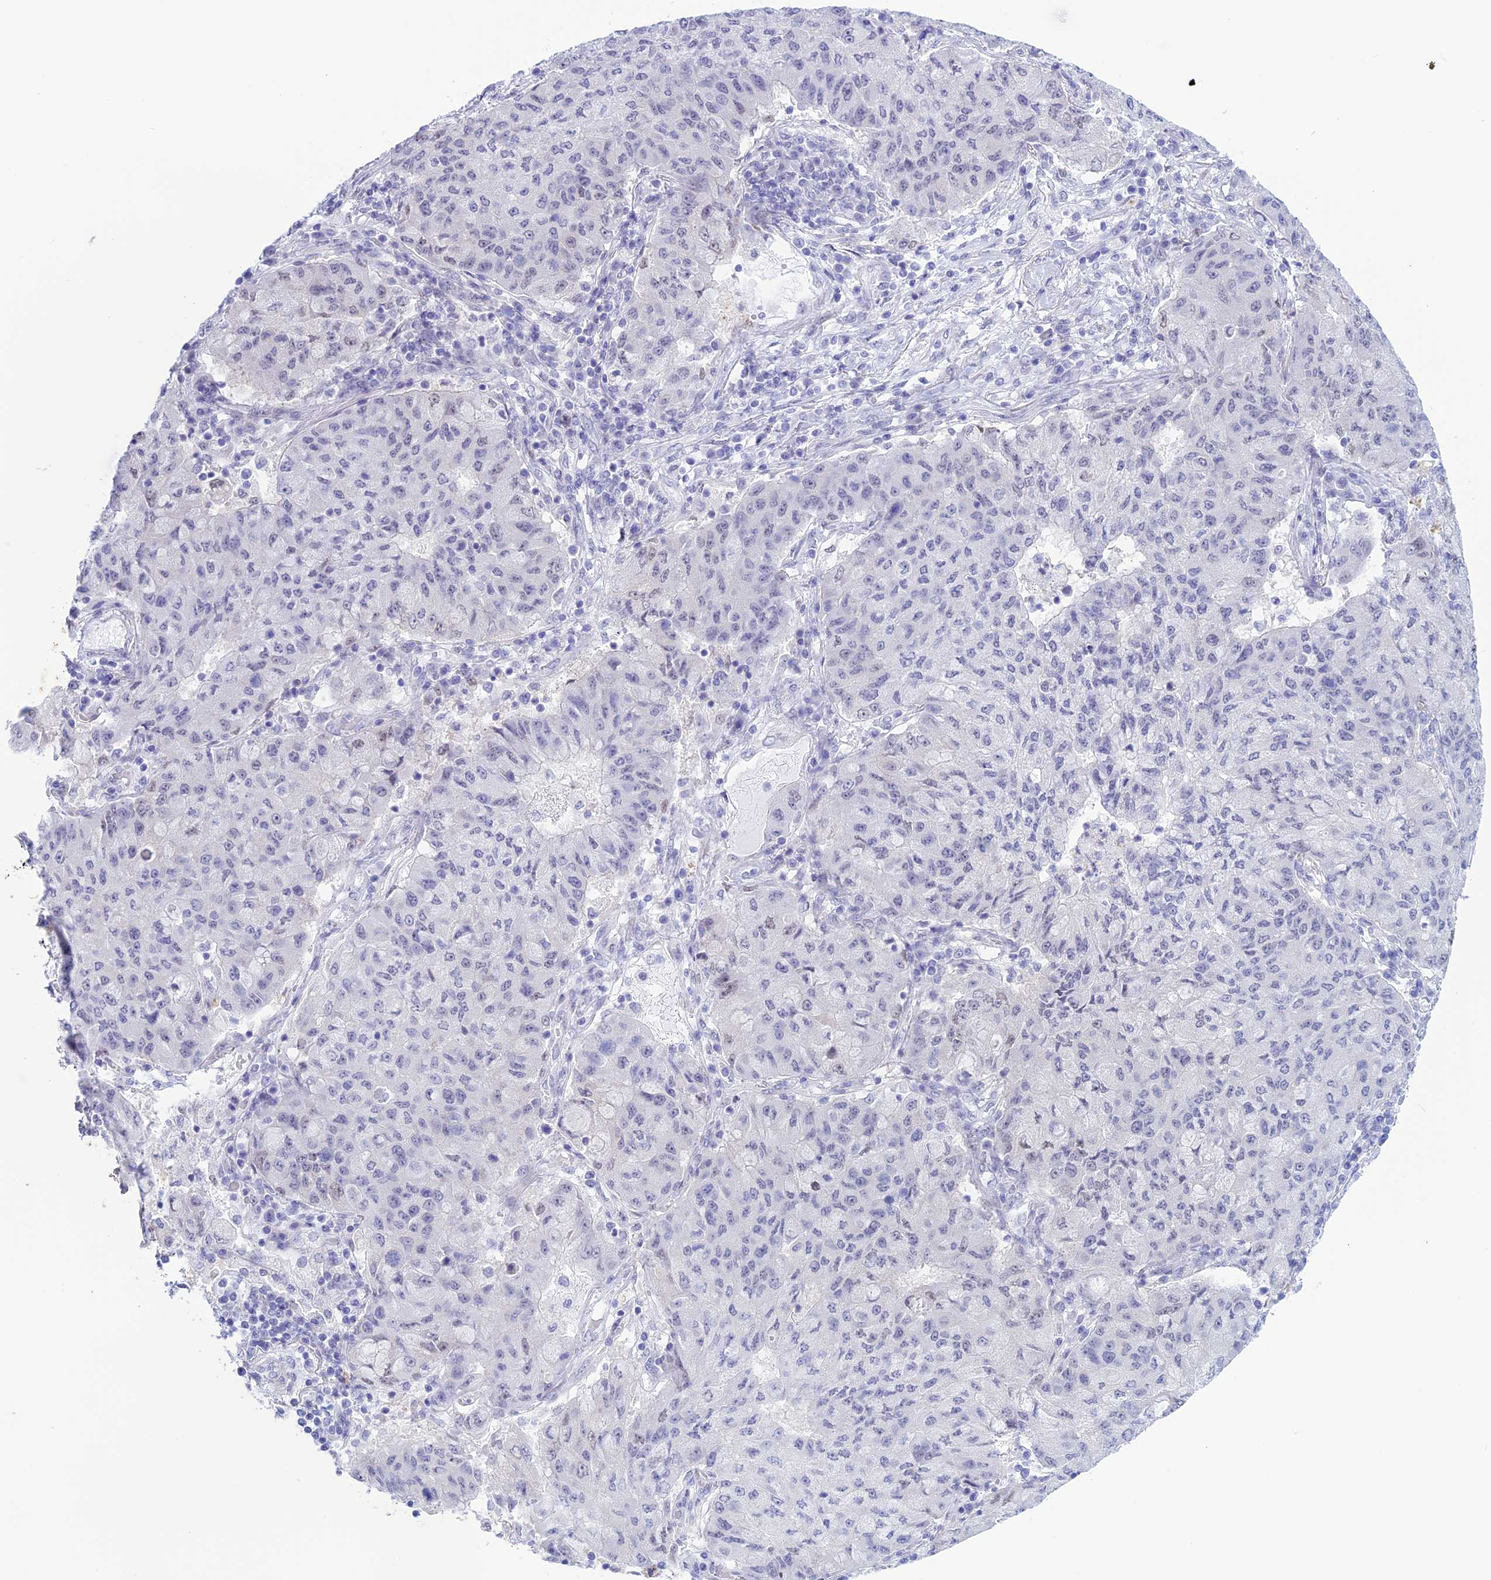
{"staining": {"intensity": "negative", "quantity": "none", "location": "none"}, "tissue": "lung cancer", "cell_type": "Tumor cells", "image_type": "cancer", "snomed": [{"axis": "morphology", "description": "Squamous cell carcinoma, NOS"}, {"axis": "topography", "description": "Lung"}], "caption": "The histopathology image shows no significant positivity in tumor cells of lung squamous cell carcinoma.", "gene": "LHFPL2", "patient": {"sex": "male", "age": 74}}